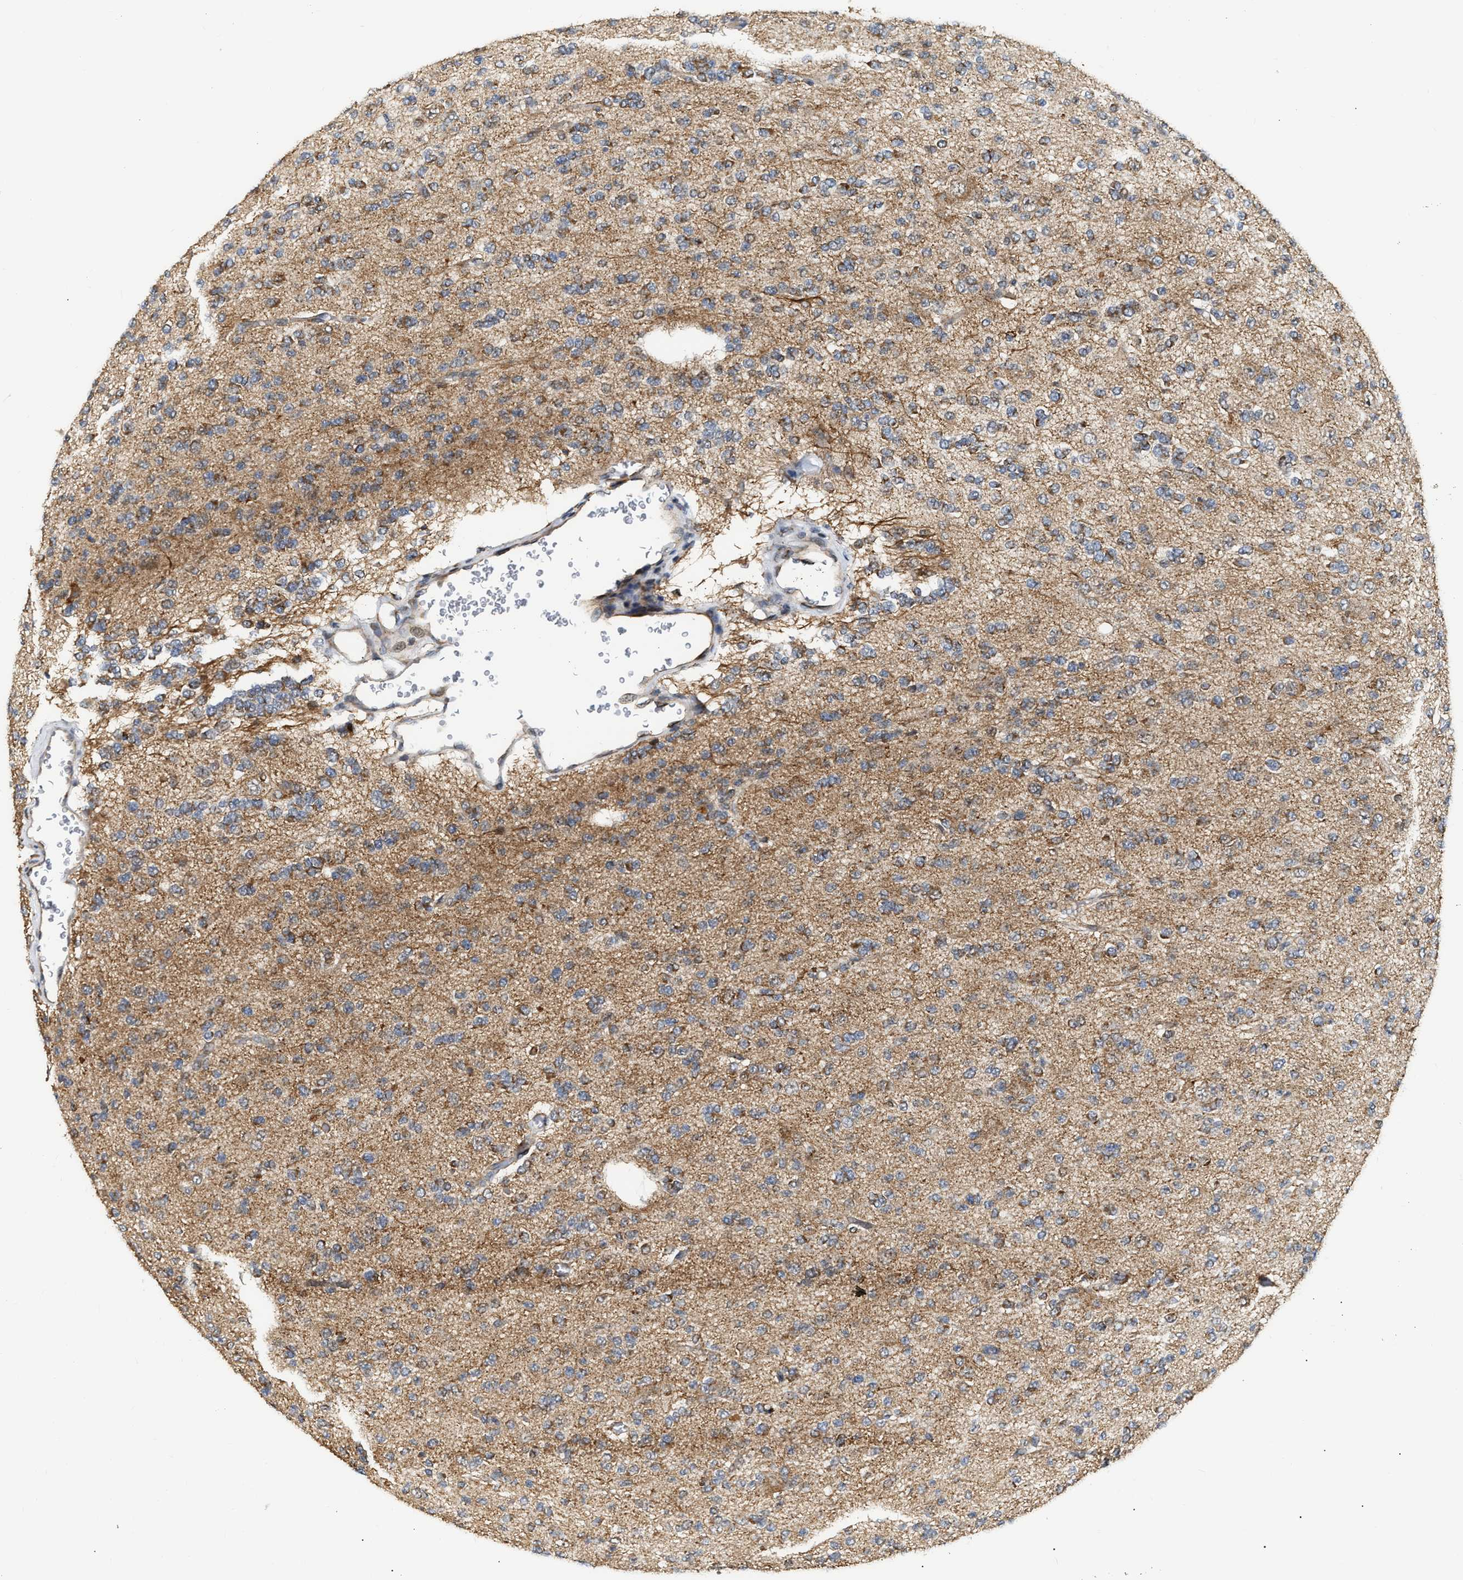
{"staining": {"intensity": "moderate", "quantity": ">75%", "location": "cytoplasmic/membranous"}, "tissue": "glioma", "cell_type": "Tumor cells", "image_type": "cancer", "snomed": [{"axis": "morphology", "description": "Glioma, malignant, Low grade"}, {"axis": "topography", "description": "Brain"}], "caption": "Protein analysis of glioma tissue shows moderate cytoplasmic/membranous expression in about >75% of tumor cells.", "gene": "DEPTOR", "patient": {"sex": "male", "age": 38}}